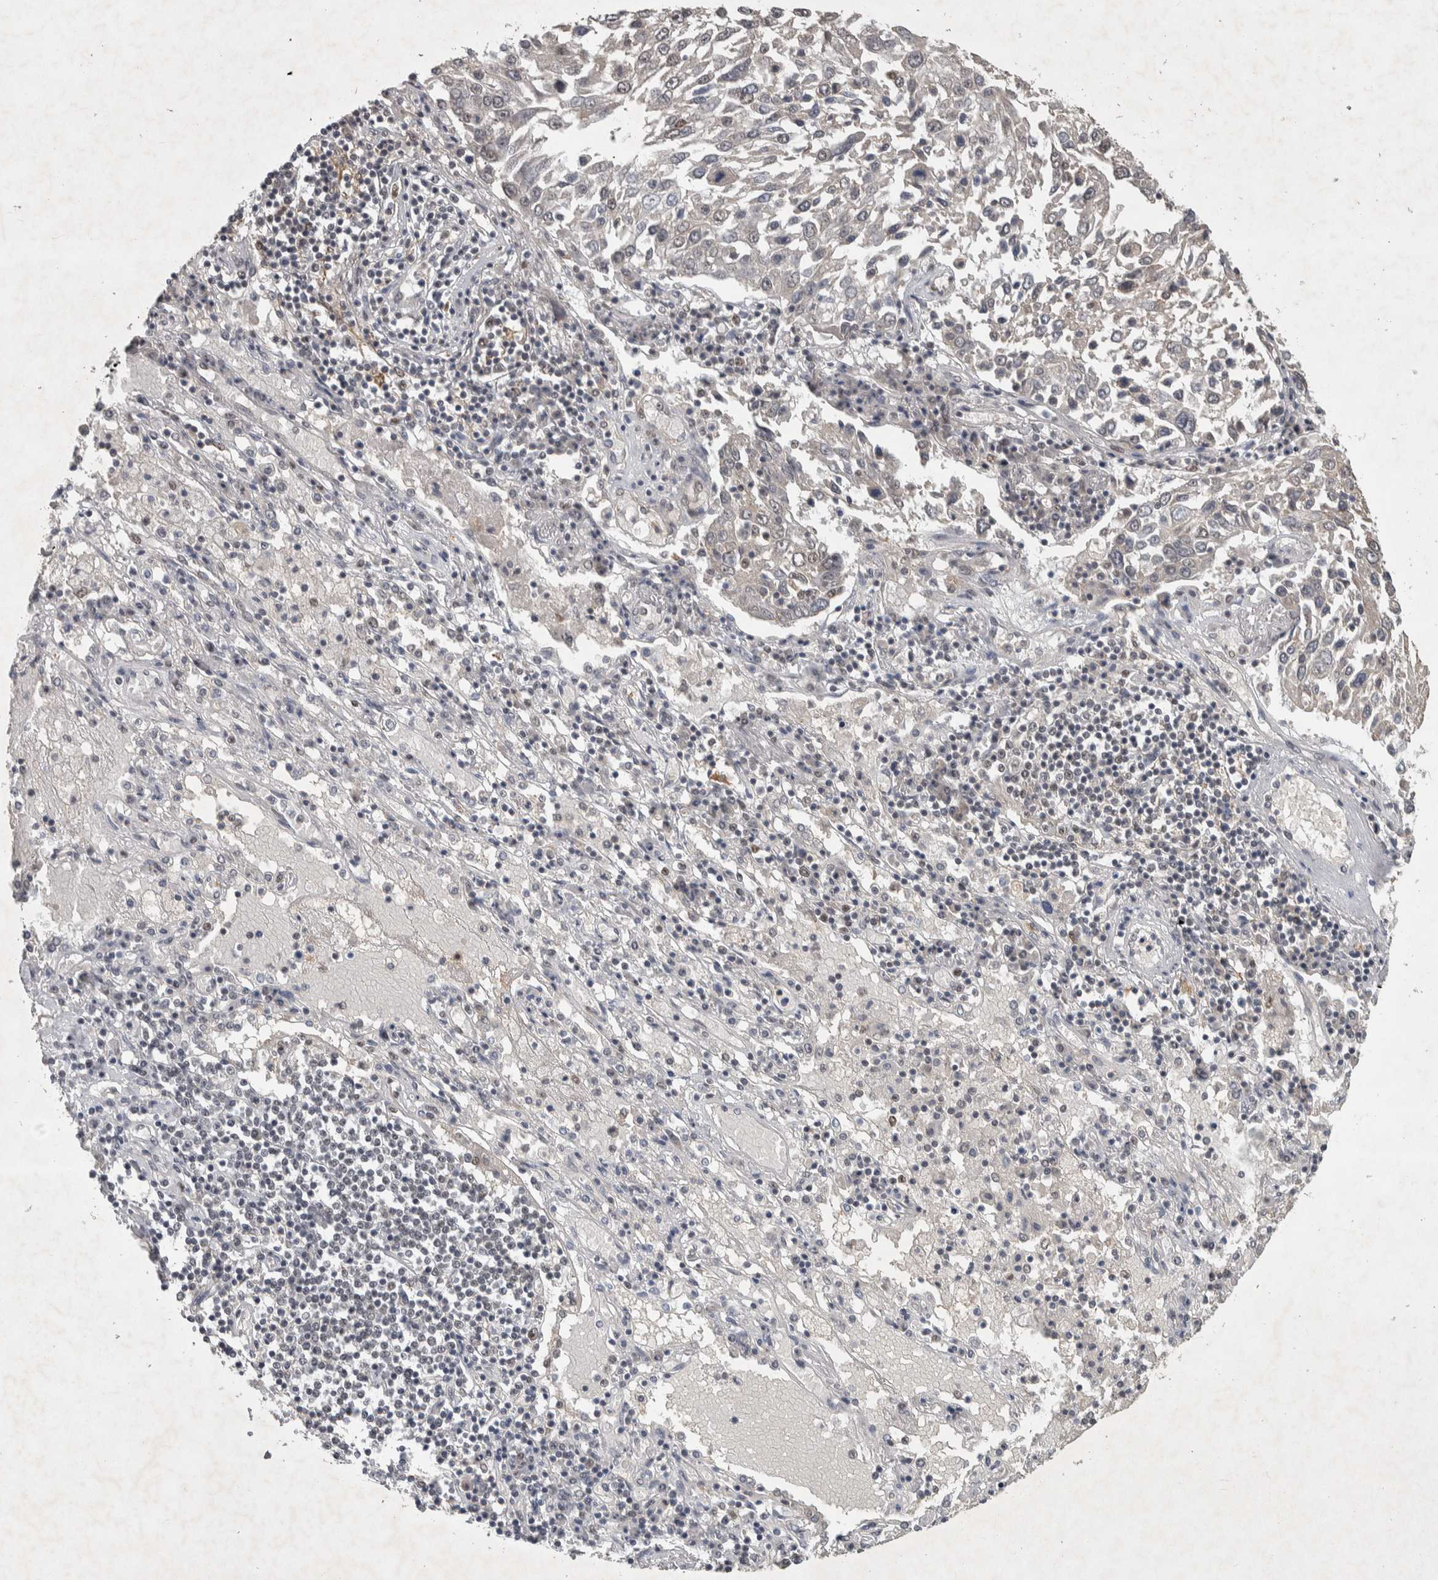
{"staining": {"intensity": "negative", "quantity": "none", "location": "none"}, "tissue": "lung cancer", "cell_type": "Tumor cells", "image_type": "cancer", "snomed": [{"axis": "morphology", "description": "Squamous cell carcinoma, NOS"}, {"axis": "topography", "description": "Lung"}], "caption": "IHC image of neoplastic tissue: human lung cancer (squamous cell carcinoma) stained with DAB (3,3'-diaminobenzidine) shows no significant protein staining in tumor cells.", "gene": "DDX42", "patient": {"sex": "male", "age": 65}}